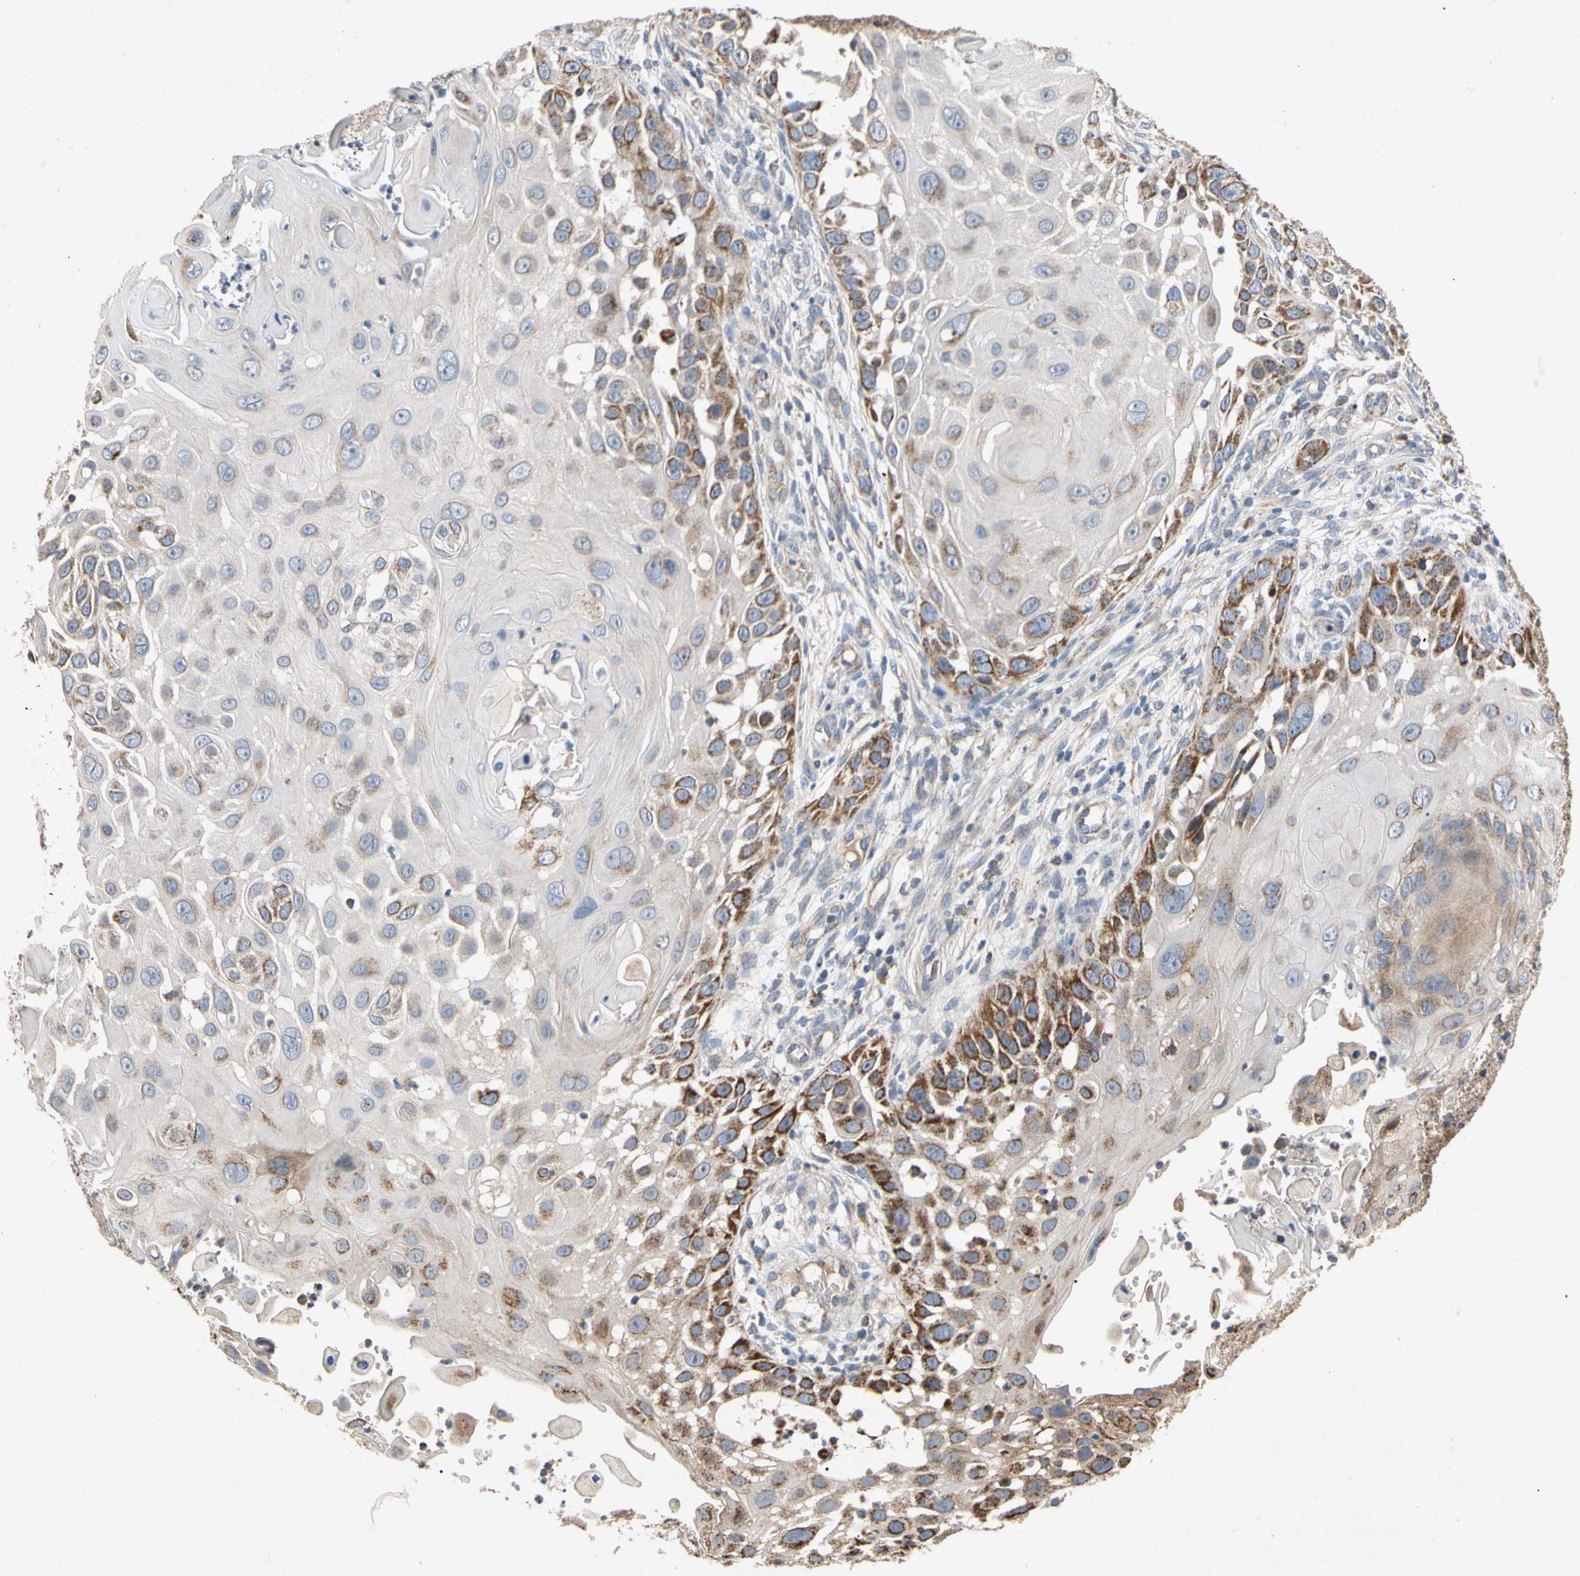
{"staining": {"intensity": "strong", "quantity": "<25%", "location": "cytoplasmic/membranous"}, "tissue": "skin cancer", "cell_type": "Tumor cells", "image_type": "cancer", "snomed": [{"axis": "morphology", "description": "Squamous cell carcinoma, NOS"}, {"axis": "topography", "description": "Skin"}], "caption": "This histopathology image reveals skin cancer stained with immunohistochemistry (IHC) to label a protein in brown. The cytoplasmic/membranous of tumor cells show strong positivity for the protein. Nuclei are counter-stained blue.", "gene": "GPD2", "patient": {"sex": "female", "age": 44}}